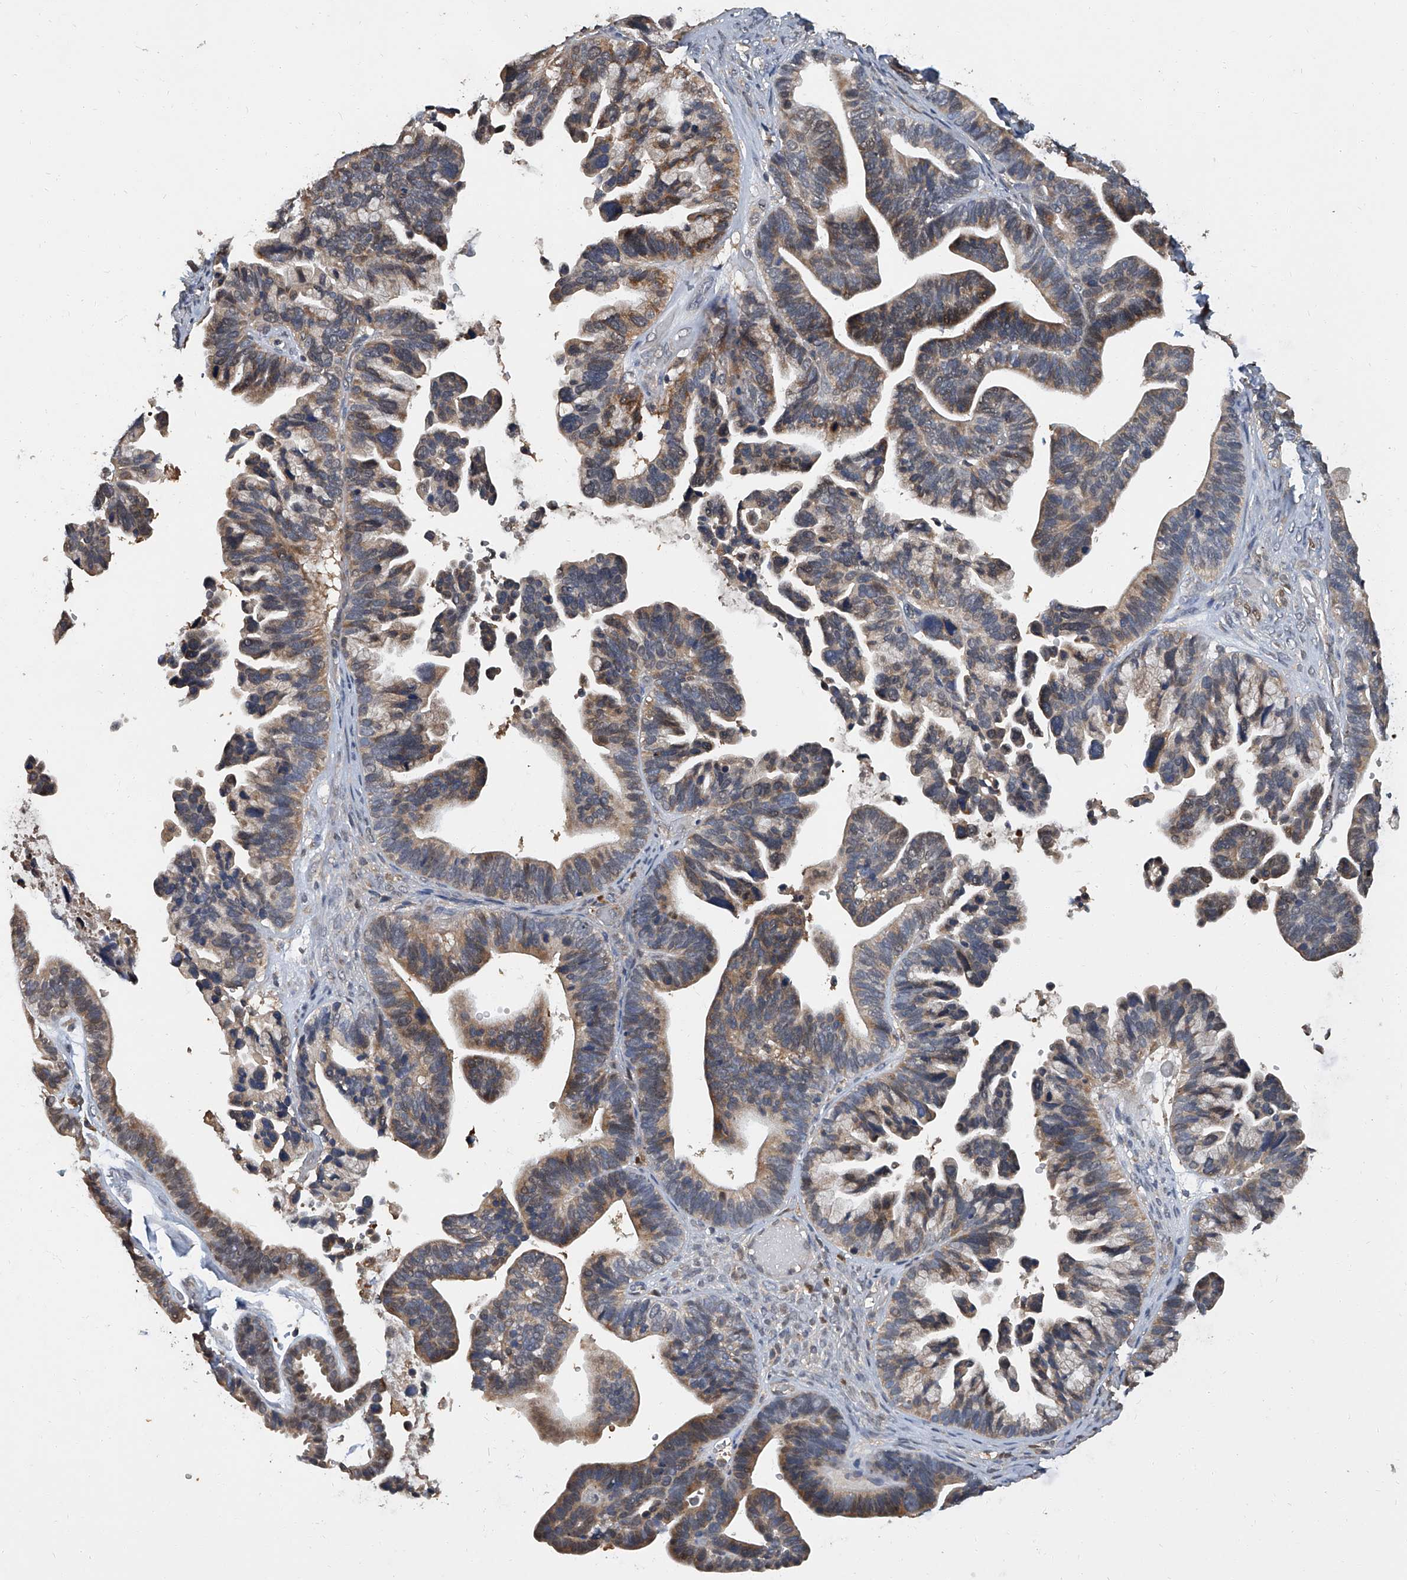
{"staining": {"intensity": "moderate", "quantity": ">75%", "location": "cytoplasmic/membranous"}, "tissue": "ovarian cancer", "cell_type": "Tumor cells", "image_type": "cancer", "snomed": [{"axis": "morphology", "description": "Cystadenocarcinoma, serous, NOS"}, {"axis": "topography", "description": "Ovary"}], "caption": "Serous cystadenocarcinoma (ovarian) was stained to show a protein in brown. There is medium levels of moderate cytoplasmic/membranous staining in approximately >75% of tumor cells.", "gene": "JAG2", "patient": {"sex": "female", "age": 56}}